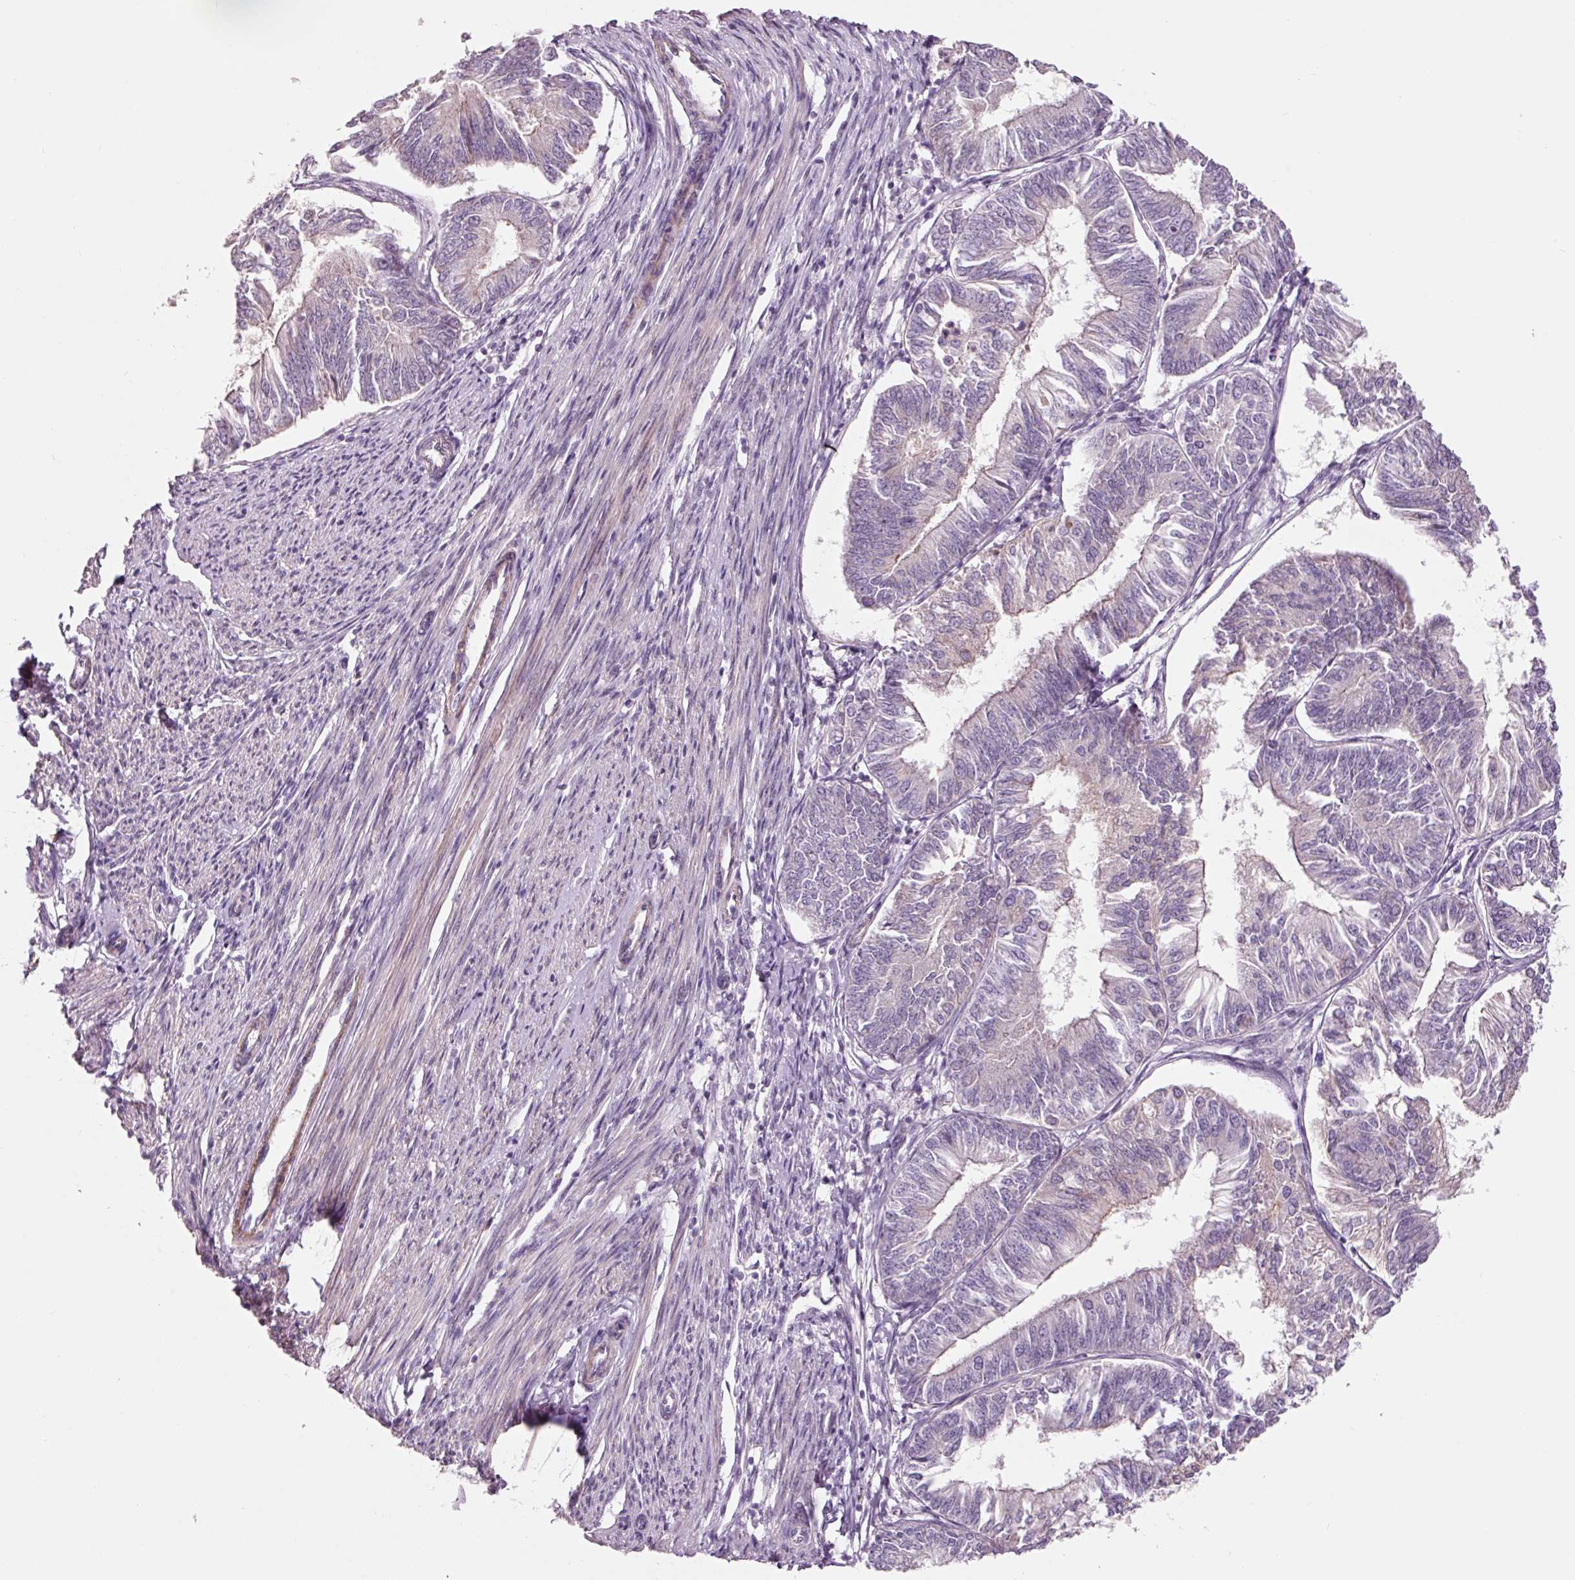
{"staining": {"intensity": "negative", "quantity": "none", "location": "none"}, "tissue": "endometrial cancer", "cell_type": "Tumor cells", "image_type": "cancer", "snomed": [{"axis": "morphology", "description": "Adenocarcinoma, NOS"}, {"axis": "topography", "description": "Endometrium"}], "caption": "Immunohistochemical staining of human adenocarcinoma (endometrial) shows no significant staining in tumor cells.", "gene": "DAPP1", "patient": {"sex": "female", "age": 58}}